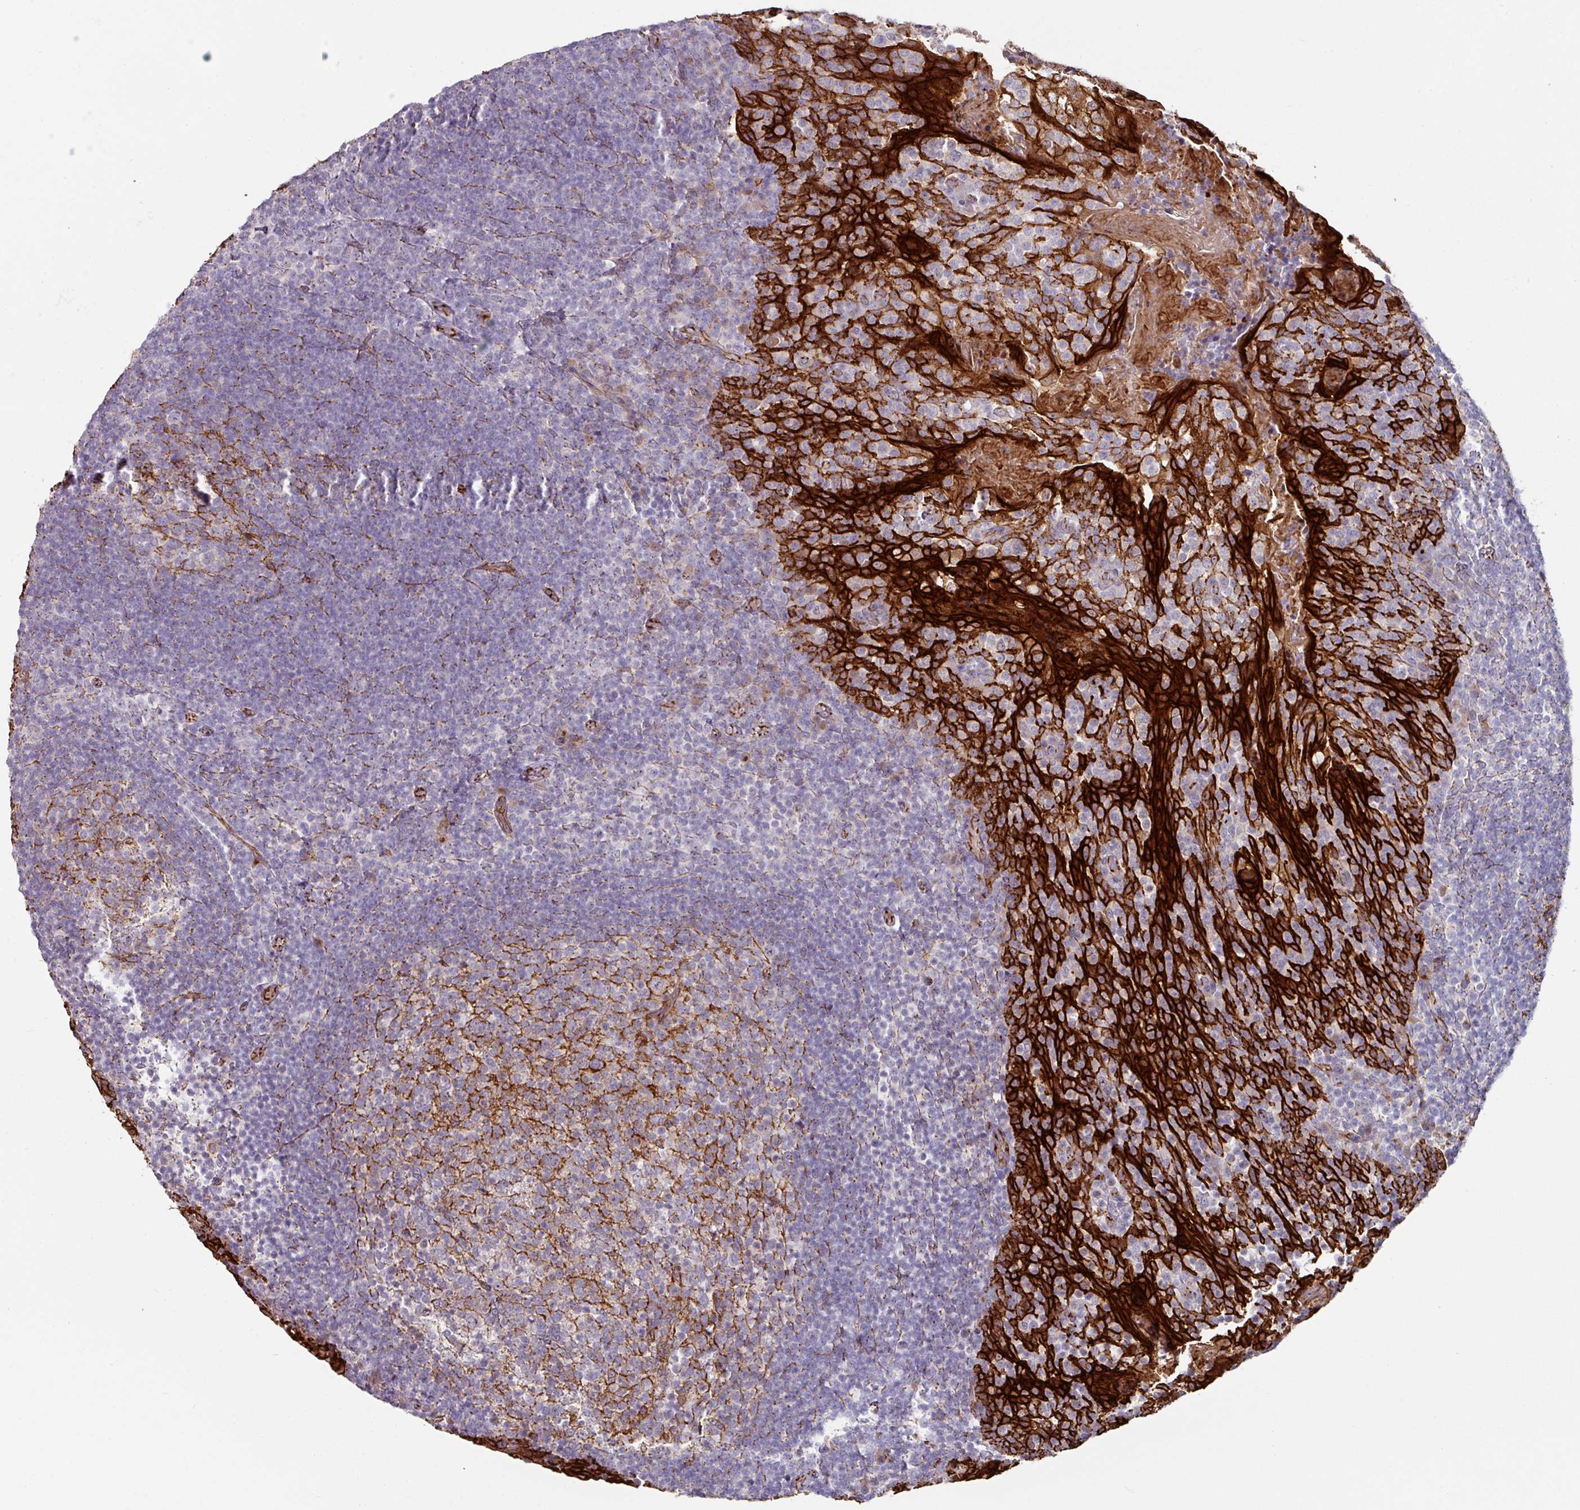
{"staining": {"intensity": "moderate", "quantity": "<25%", "location": "cytoplasmic/membranous"}, "tissue": "tonsil", "cell_type": "Germinal center cells", "image_type": "normal", "snomed": [{"axis": "morphology", "description": "Normal tissue, NOS"}, {"axis": "topography", "description": "Tonsil"}], "caption": "An immunohistochemistry (IHC) image of benign tissue is shown. Protein staining in brown shows moderate cytoplasmic/membranous positivity in tonsil within germinal center cells. The protein of interest is shown in brown color, while the nuclei are stained blue.", "gene": "JUP", "patient": {"sex": "female", "age": 10}}